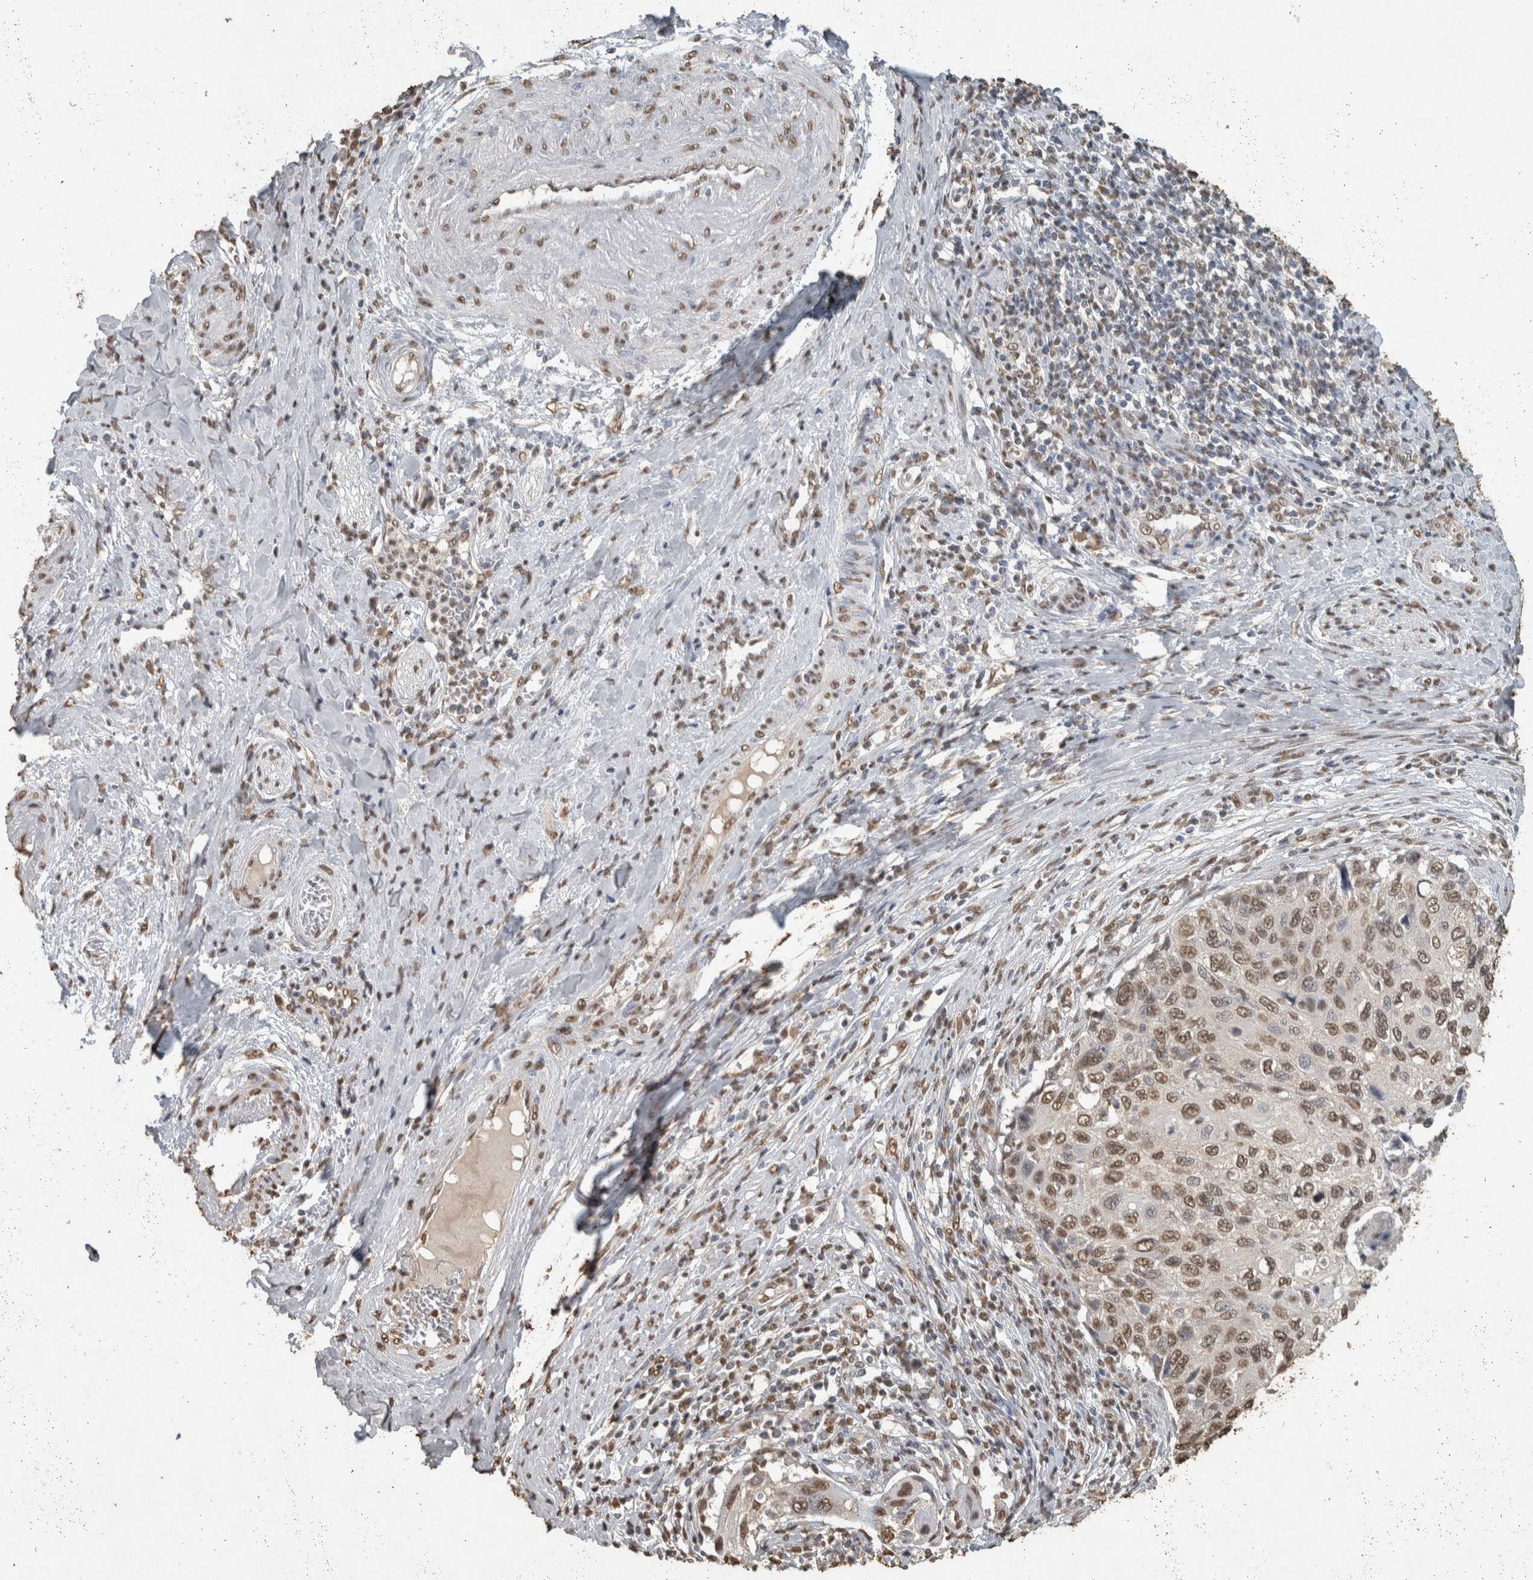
{"staining": {"intensity": "moderate", "quantity": ">75%", "location": "nuclear"}, "tissue": "cervical cancer", "cell_type": "Tumor cells", "image_type": "cancer", "snomed": [{"axis": "morphology", "description": "Squamous cell carcinoma, NOS"}, {"axis": "topography", "description": "Cervix"}], "caption": "Tumor cells display medium levels of moderate nuclear staining in about >75% of cells in human cervical cancer. (DAB (3,3'-diaminobenzidine) = brown stain, brightfield microscopy at high magnification).", "gene": "HAND2", "patient": {"sex": "female", "age": 70}}